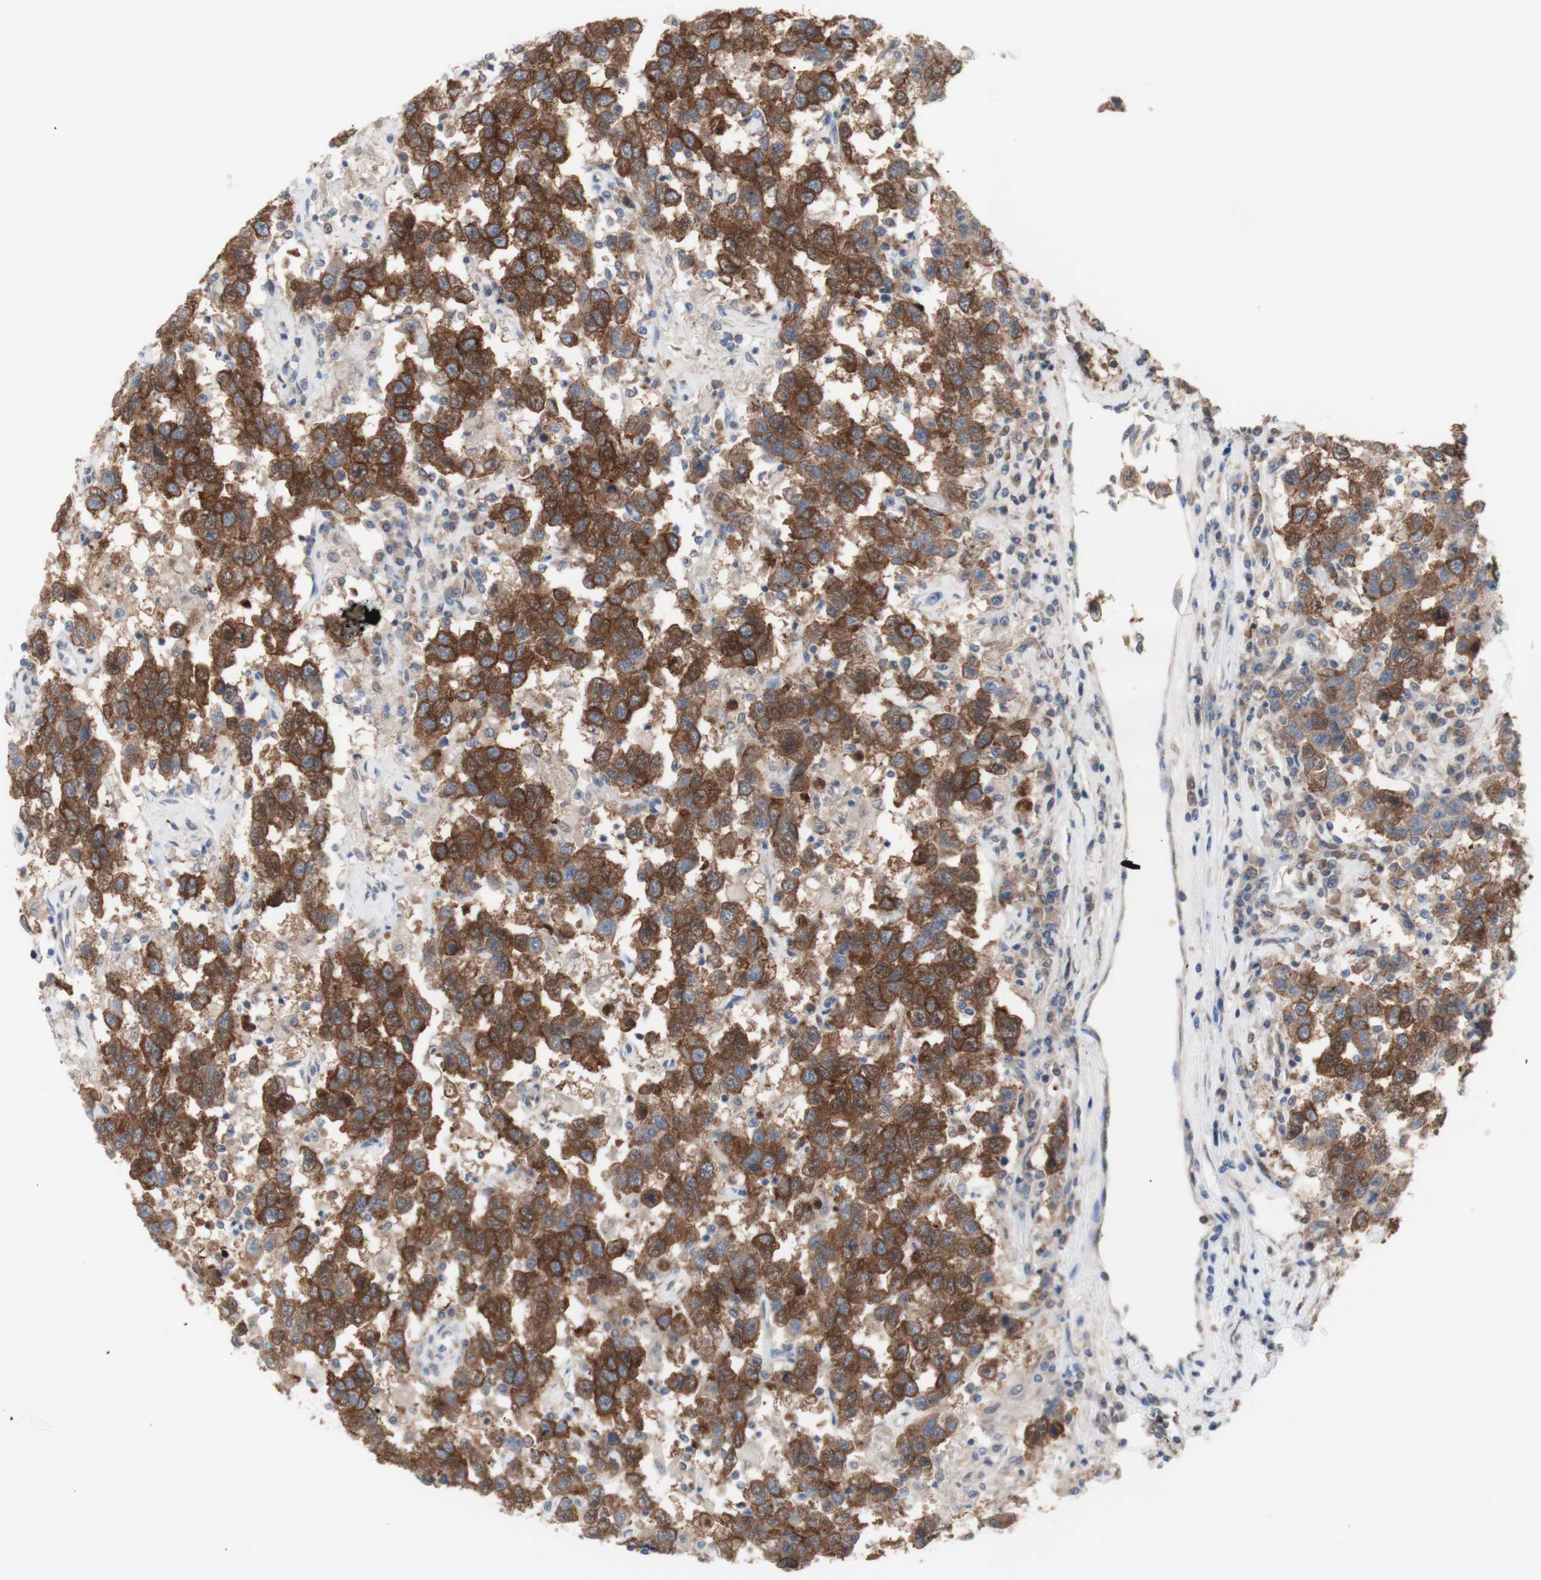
{"staining": {"intensity": "strong", "quantity": ">75%", "location": "cytoplasmic/membranous"}, "tissue": "testis cancer", "cell_type": "Tumor cells", "image_type": "cancer", "snomed": [{"axis": "morphology", "description": "Seminoma, NOS"}, {"axis": "topography", "description": "Testis"}], "caption": "Immunohistochemical staining of human testis cancer (seminoma) demonstrates high levels of strong cytoplasmic/membranous protein positivity in approximately >75% of tumor cells.", "gene": "PRMT5", "patient": {"sex": "male", "age": 41}}